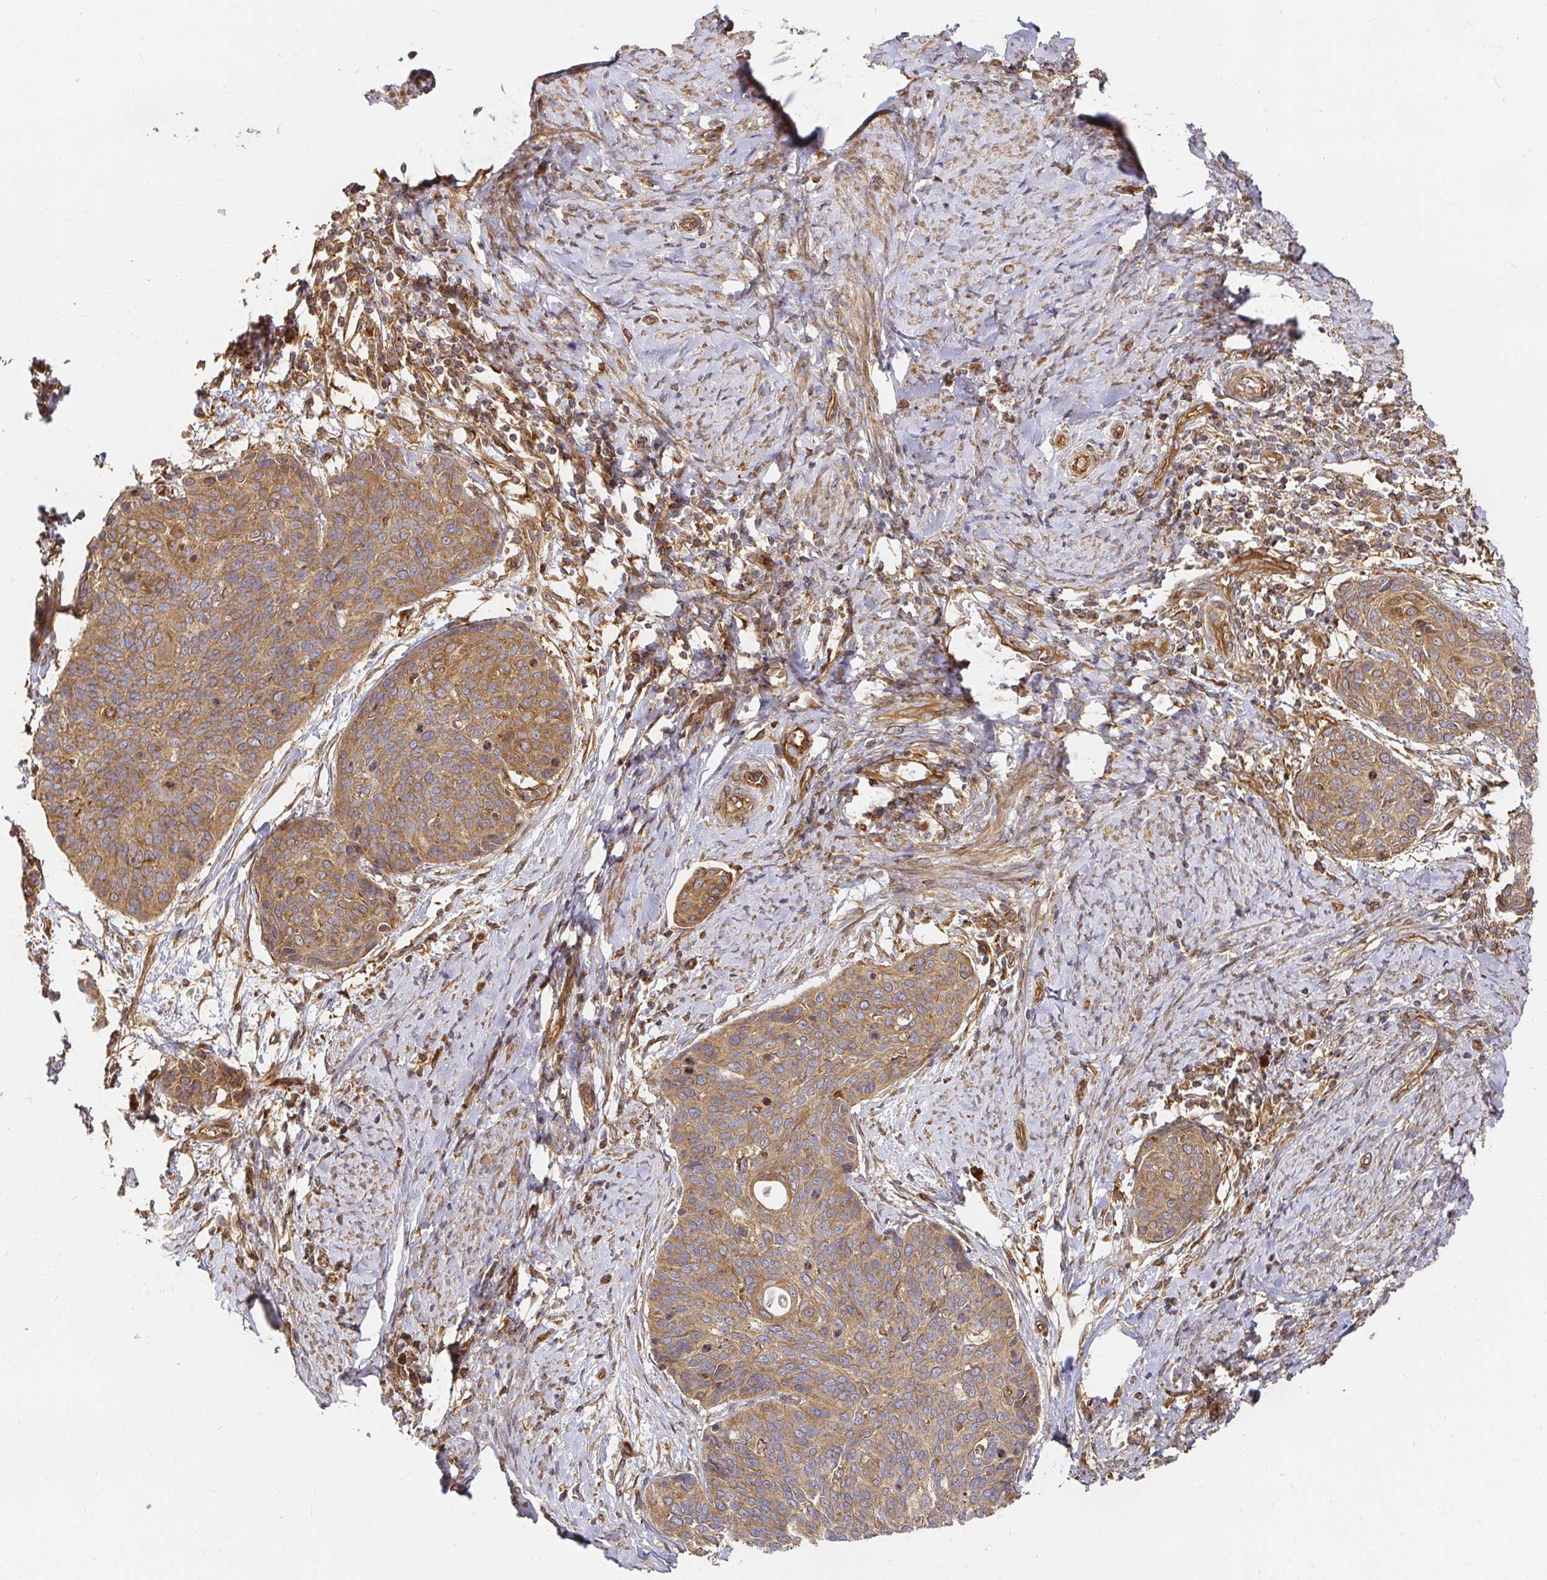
{"staining": {"intensity": "moderate", "quantity": ">75%", "location": "cytoplasmic/membranous"}, "tissue": "cervical cancer", "cell_type": "Tumor cells", "image_type": "cancer", "snomed": [{"axis": "morphology", "description": "Squamous cell carcinoma, NOS"}, {"axis": "topography", "description": "Cervix"}], "caption": "Immunohistochemical staining of human cervical squamous cell carcinoma demonstrates moderate cytoplasmic/membranous protein positivity in approximately >75% of tumor cells.", "gene": "KIF5B", "patient": {"sex": "female", "age": 69}}